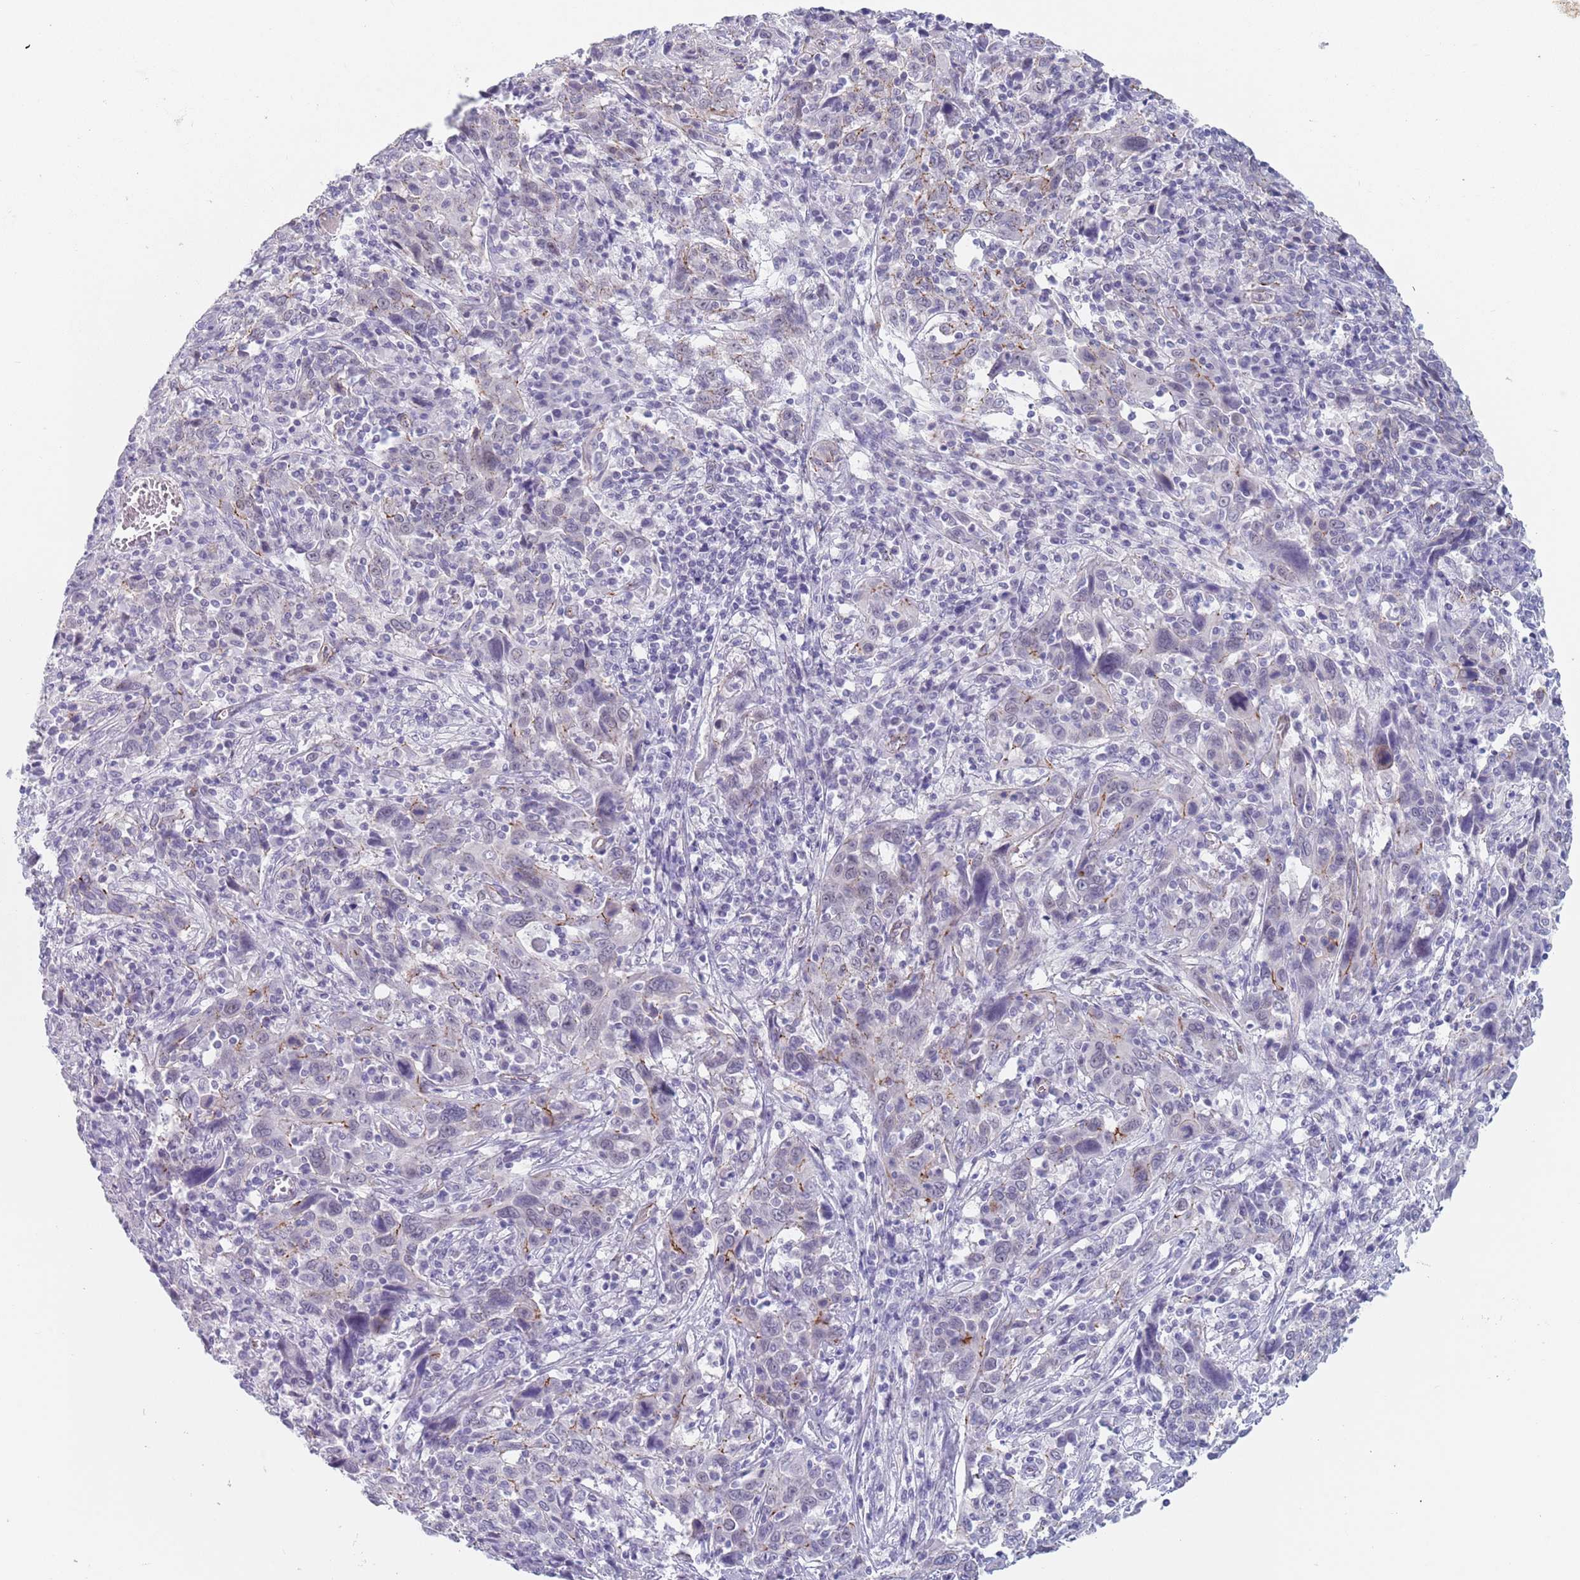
{"staining": {"intensity": "negative", "quantity": "none", "location": "none"}, "tissue": "cervical cancer", "cell_type": "Tumor cells", "image_type": "cancer", "snomed": [{"axis": "morphology", "description": "Squamous cell carcinoma, NOS"}, {"axis": "topography", "description": "Cervix"}], "caption": "Squamous cell carcinoma (cervical) was stained to show a protein in brown. There is no significant staining in tumor cells. (Brightfield microscopy of DAB (3,3'-diaminobenzidine) IHC at high magnification).", "gene": "OR5A2", "patient": {"sex": "female", "age": 46}}